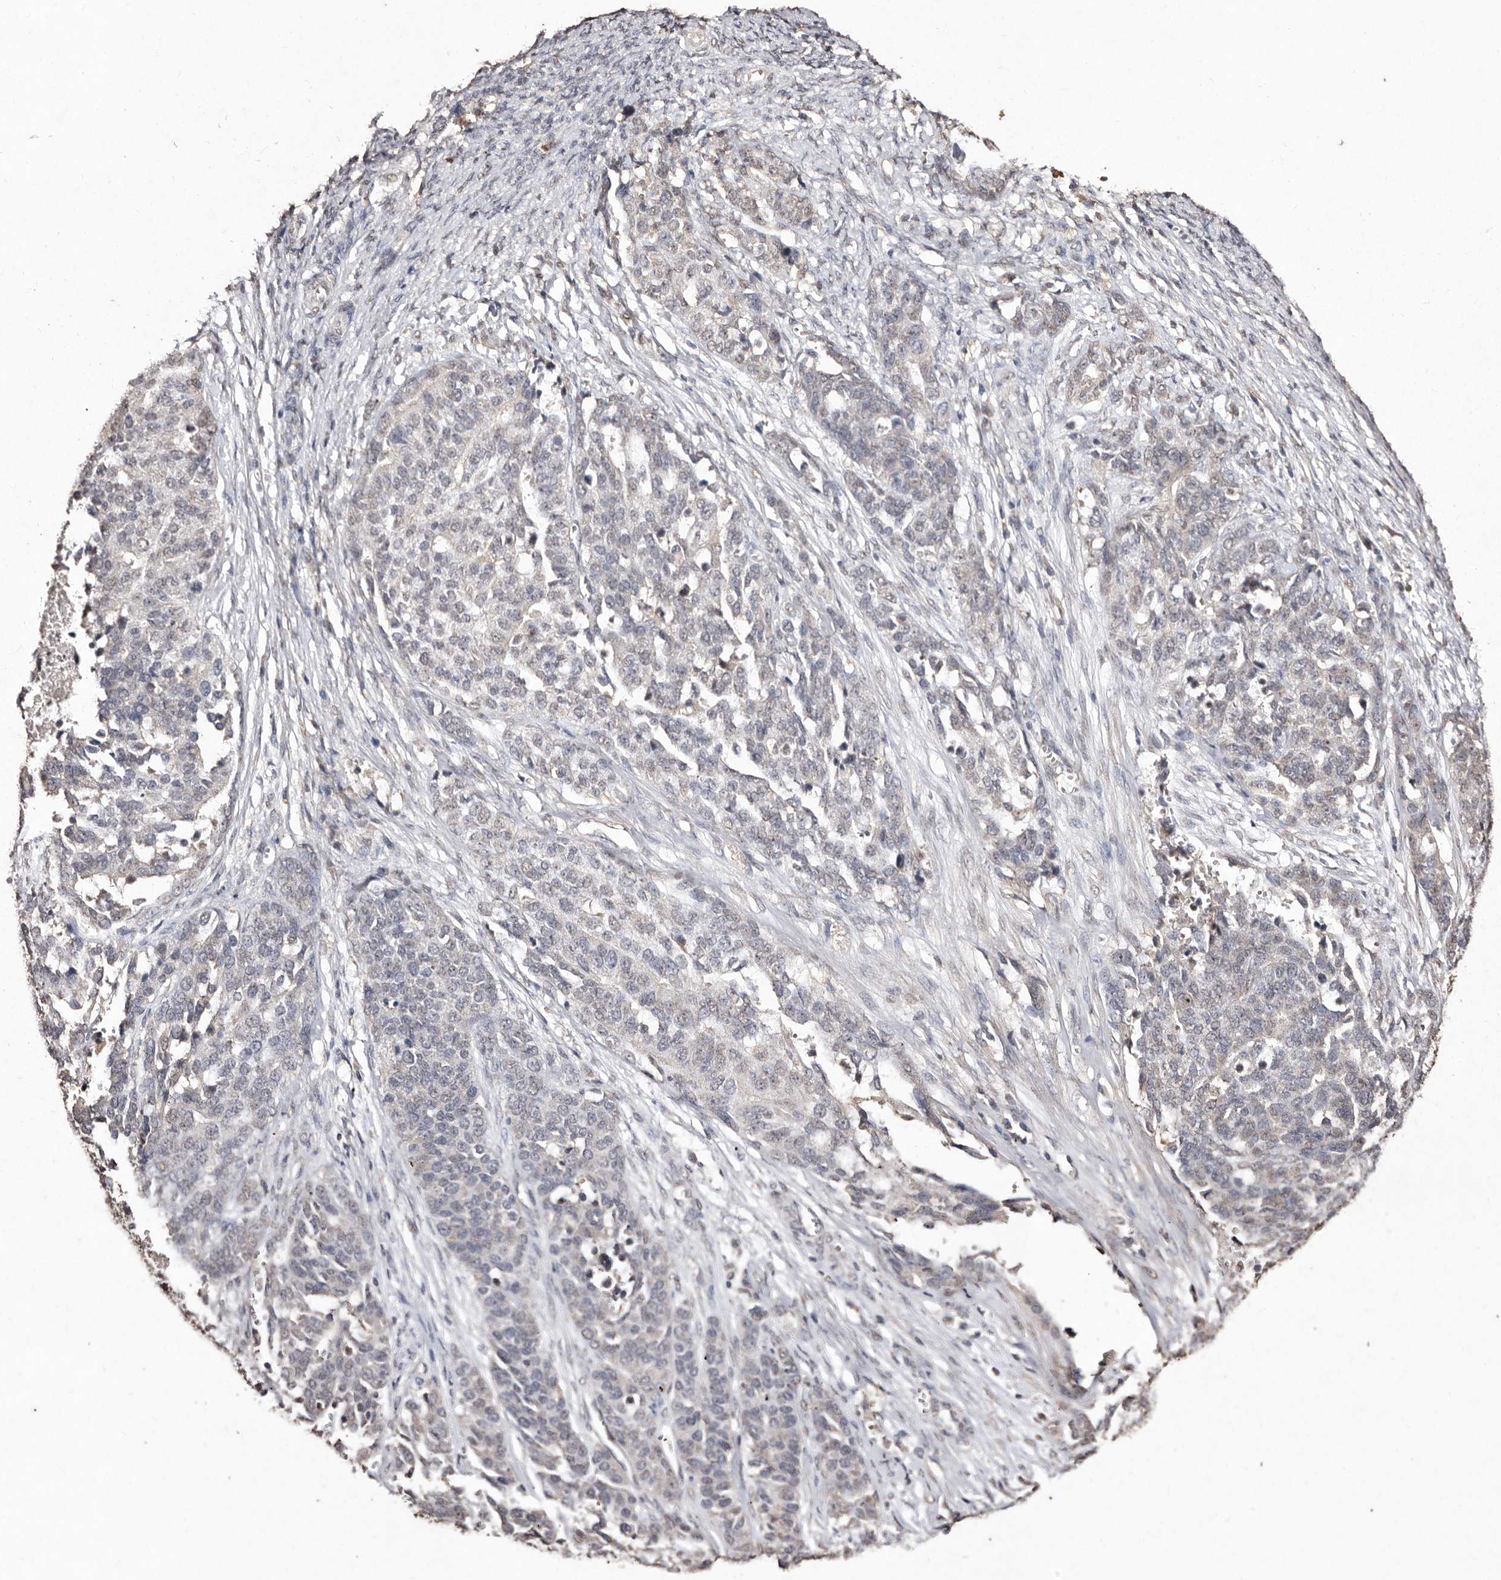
{"staining": {"intensity": "negative", "quantity": "none", "location": "none"}, "tissue": "ovarian cancer", "cell_type": "Tumor cells", "image_type": "cancer", "snomed": [{"axis": "morphology", "description": "Cystadenocarcinoma, serous, NOS"}, {"axis": "topography", "description": "Ovary"}], "caption": "Tumor cells show no significant protein staining in ovarian cancer (serous cystadenocarcinoma).", "gene": "ERBB4", "patient": {"sex": "female", "age": 44}}